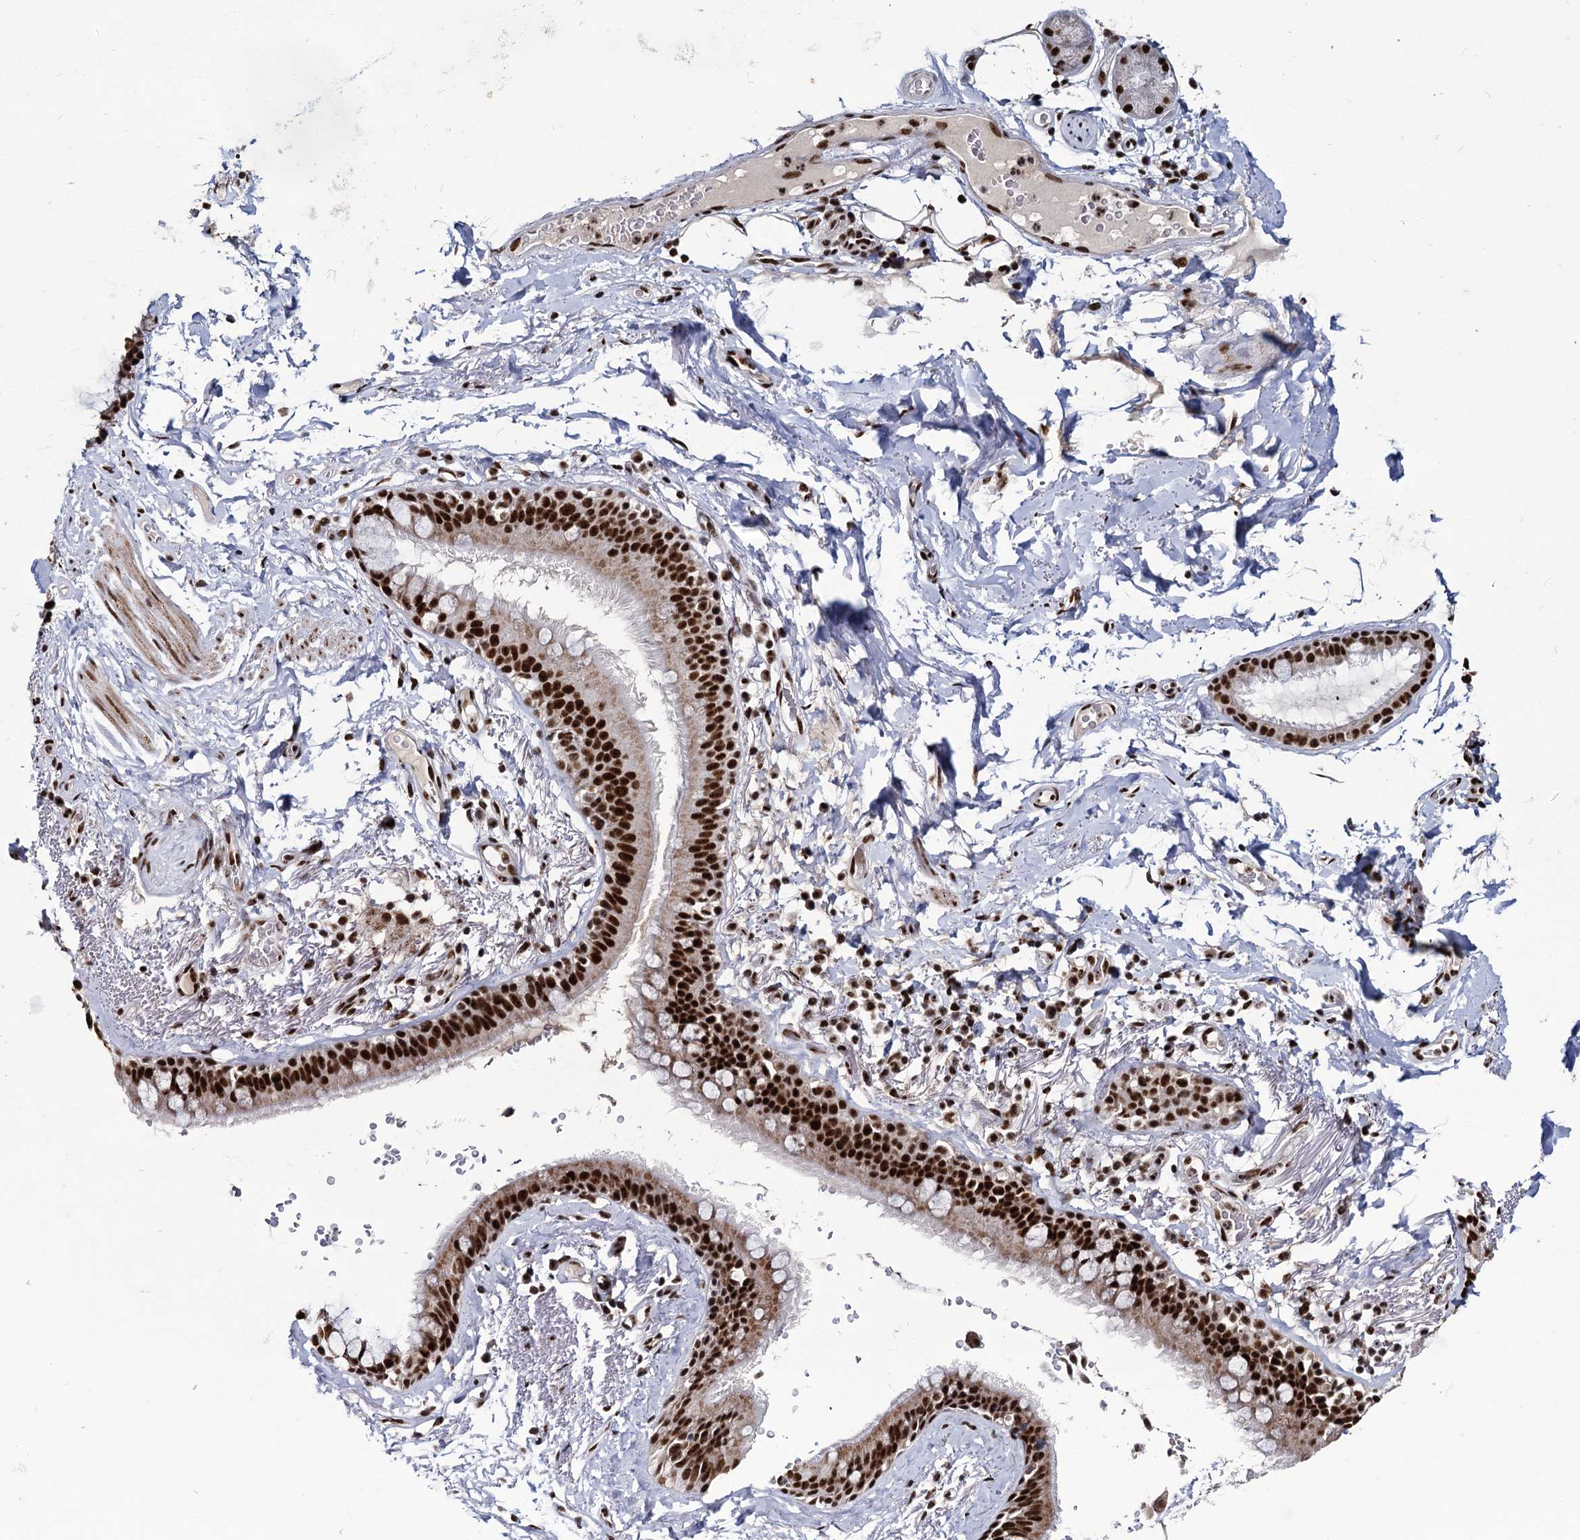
{"staining": {"intensity": "strong", "quantity": ">75%", "location": "nuclear"}, "tissue": "adipose tissue", "cell_type": "Adipocytes", "image_type": "normal", "snomed": [{"axis": "morphology", "description": "Normal tissue, NOS"}, {"axis": "topography", "description": "Lymph node"}, {"axis": "topography", "description": "Bronchus"}], "caption": "This is a histology image of immunohistochemistry staining of unremarkable adipose tissue, which shows strong staining in the nuclear of adipocytes.", "gene": "RPUSD4", "patient": {"sex": "male", "age": 63}}